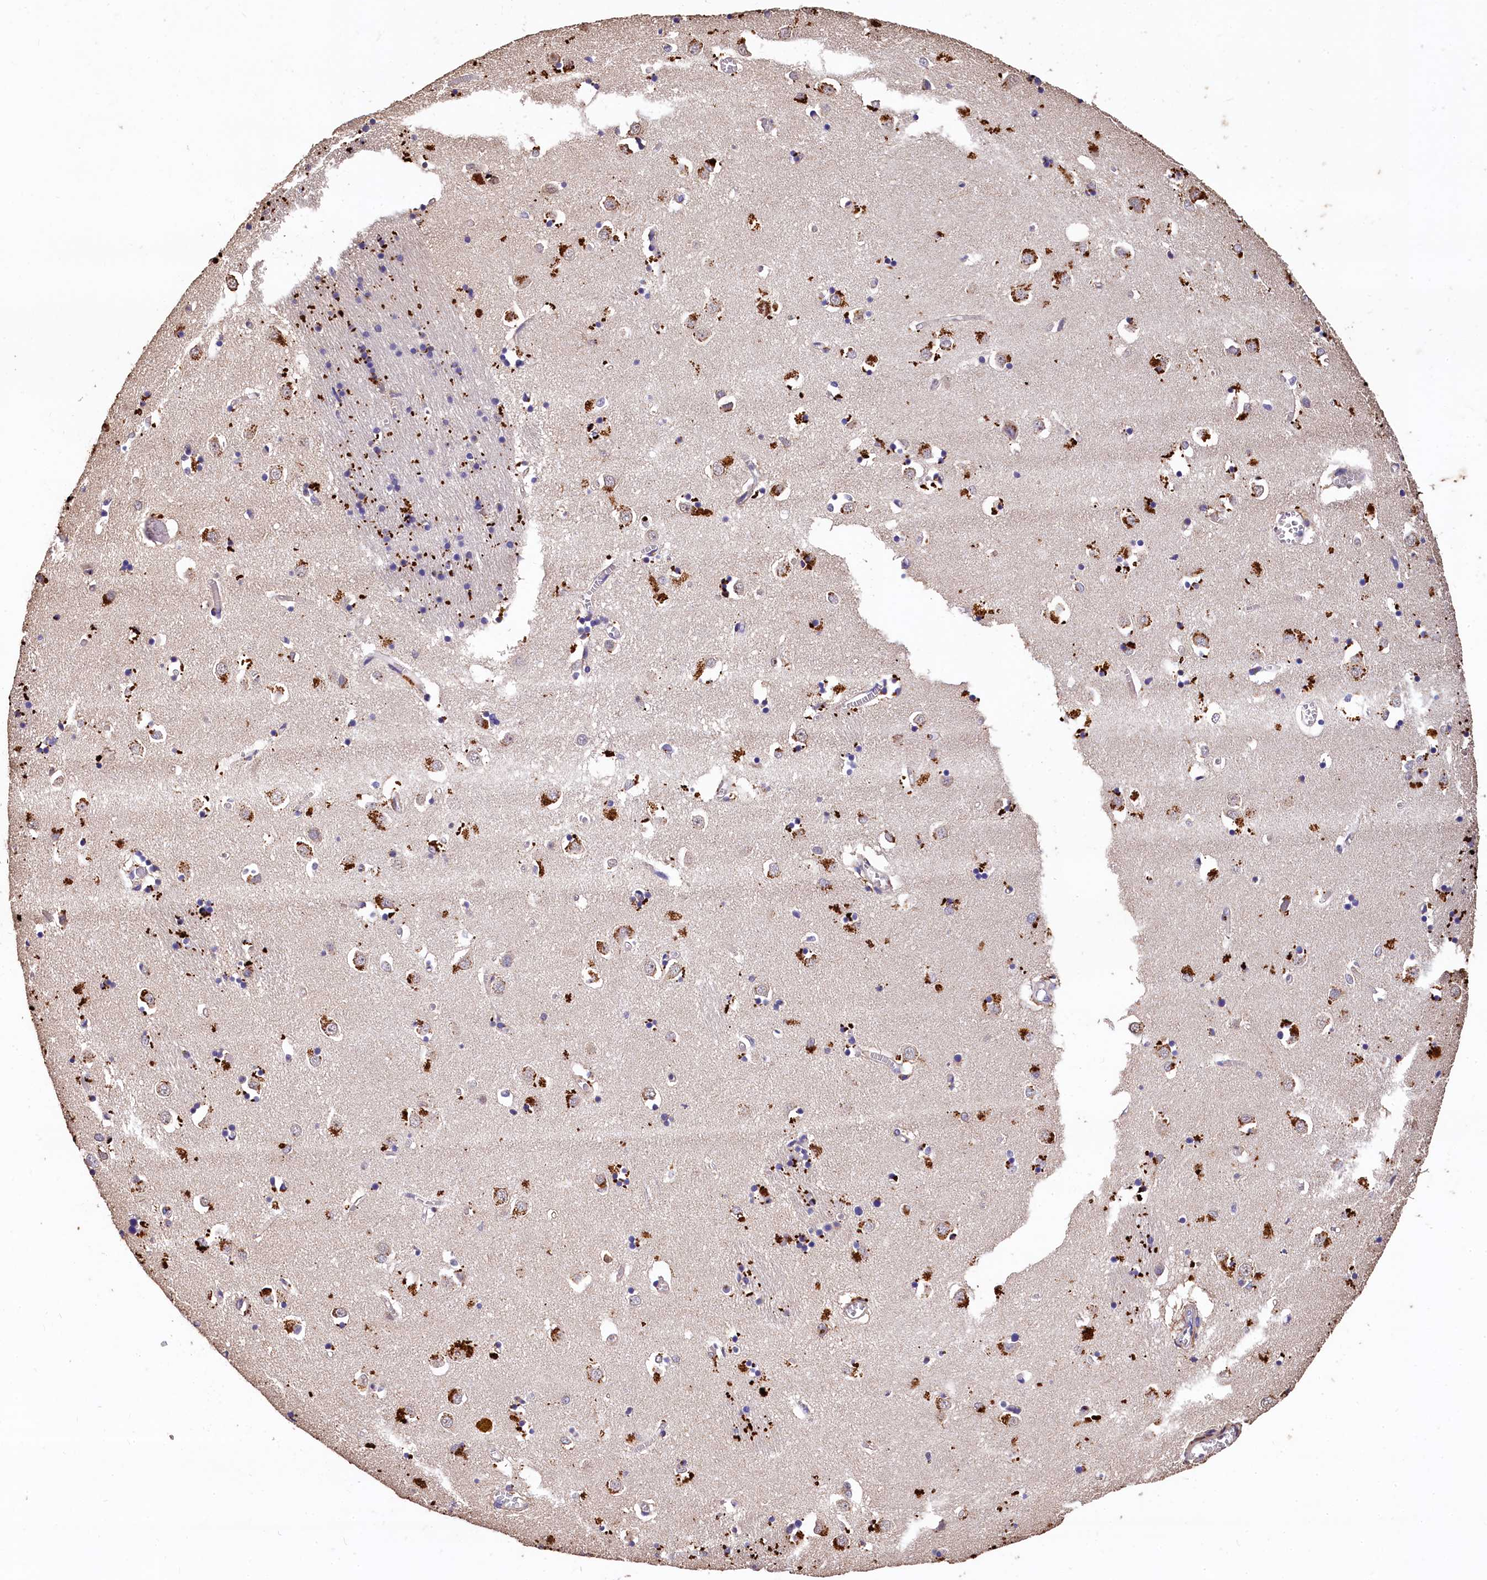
{"staining": {"intensity": "strong", "quantity": "<25%", "location": "cytoplasmic/membranous"}, "tissue": "caudate", "cell_type": "Glial cells", "image_type": "normal", "snomed": [{"axis": "morphology", "description": "Normal tissue, NOS"}, {"axis": "topography", "description": "Lateral ventricle wall"}], "caption": "Protein staining of benign caudate reveals strong cytoplasmic/membranous expression in approximately <25% of glial cells. The staining was performed using DAB (3,3'-diaminobenzidine), with brown indicating positive protein expression. Nuclei are stained blue with hematoxylin.", "gene": "LSM4", "patient": {"sex": "male", "age": 70}}